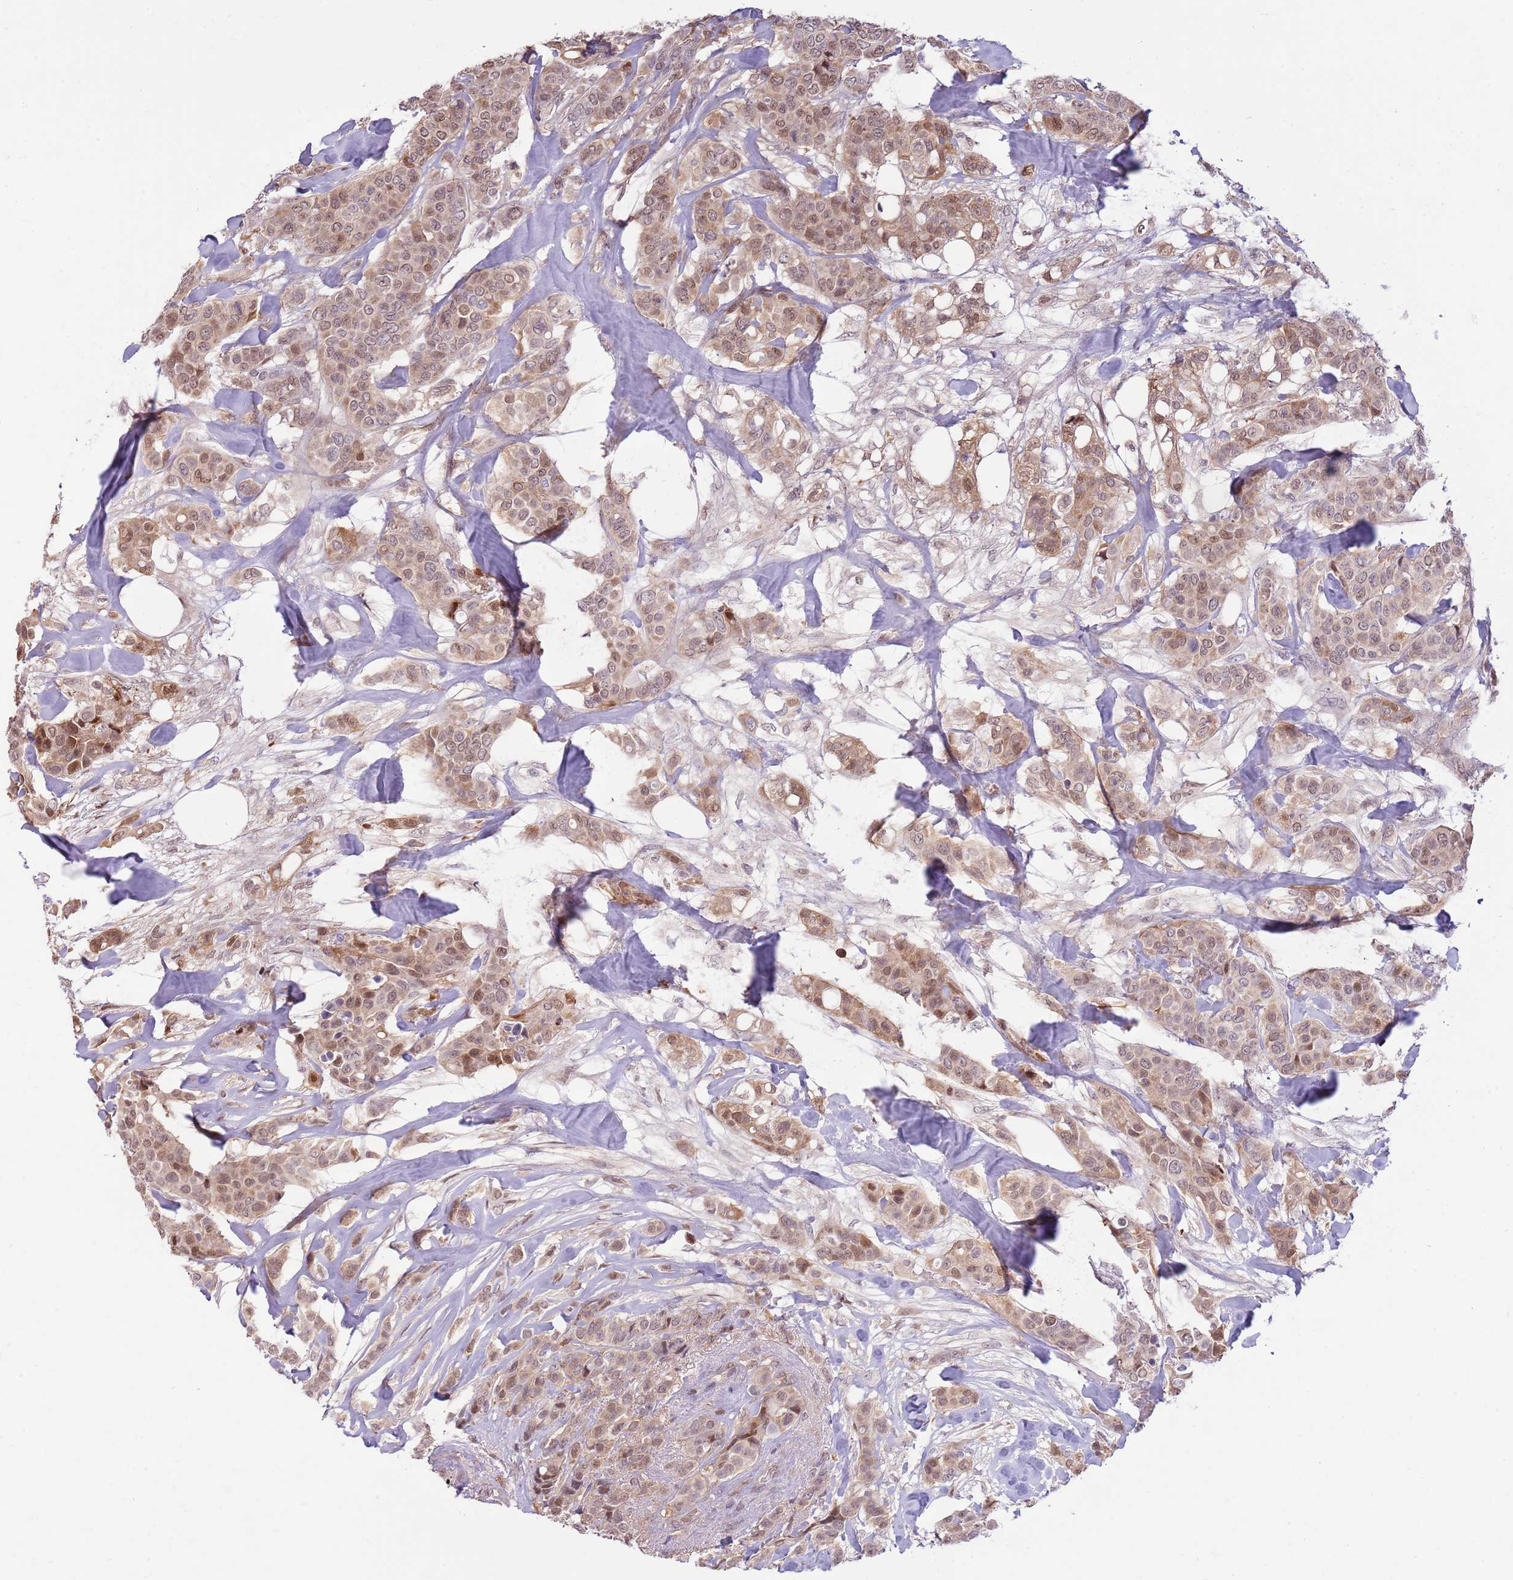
{"staining": {"intensity": "moderate", "quantity": ">75%", "location": "nuclear"}, "tissue": "breast cancer", "cell_type": "Tumor cells", "image_type": "cancer", "snomed": [{"axis": "morphology", "description": "Lobular carcinoma"}, {"axis": "topography", "description": "Breast"}], "caption": "Immunohistochemical staining of breast lobular carcinoma demonstrates medium levels of moderate nuclear expression in approximately >75% of tumor cells. Using DAB (3,3'-diaminobenzidine) (brown) and hematoxylin (blue) stains, captured at high magnification using brightfield microscopy.", "gene": "NSFL1C", "patient": {"sex": "female", "age": 51}}